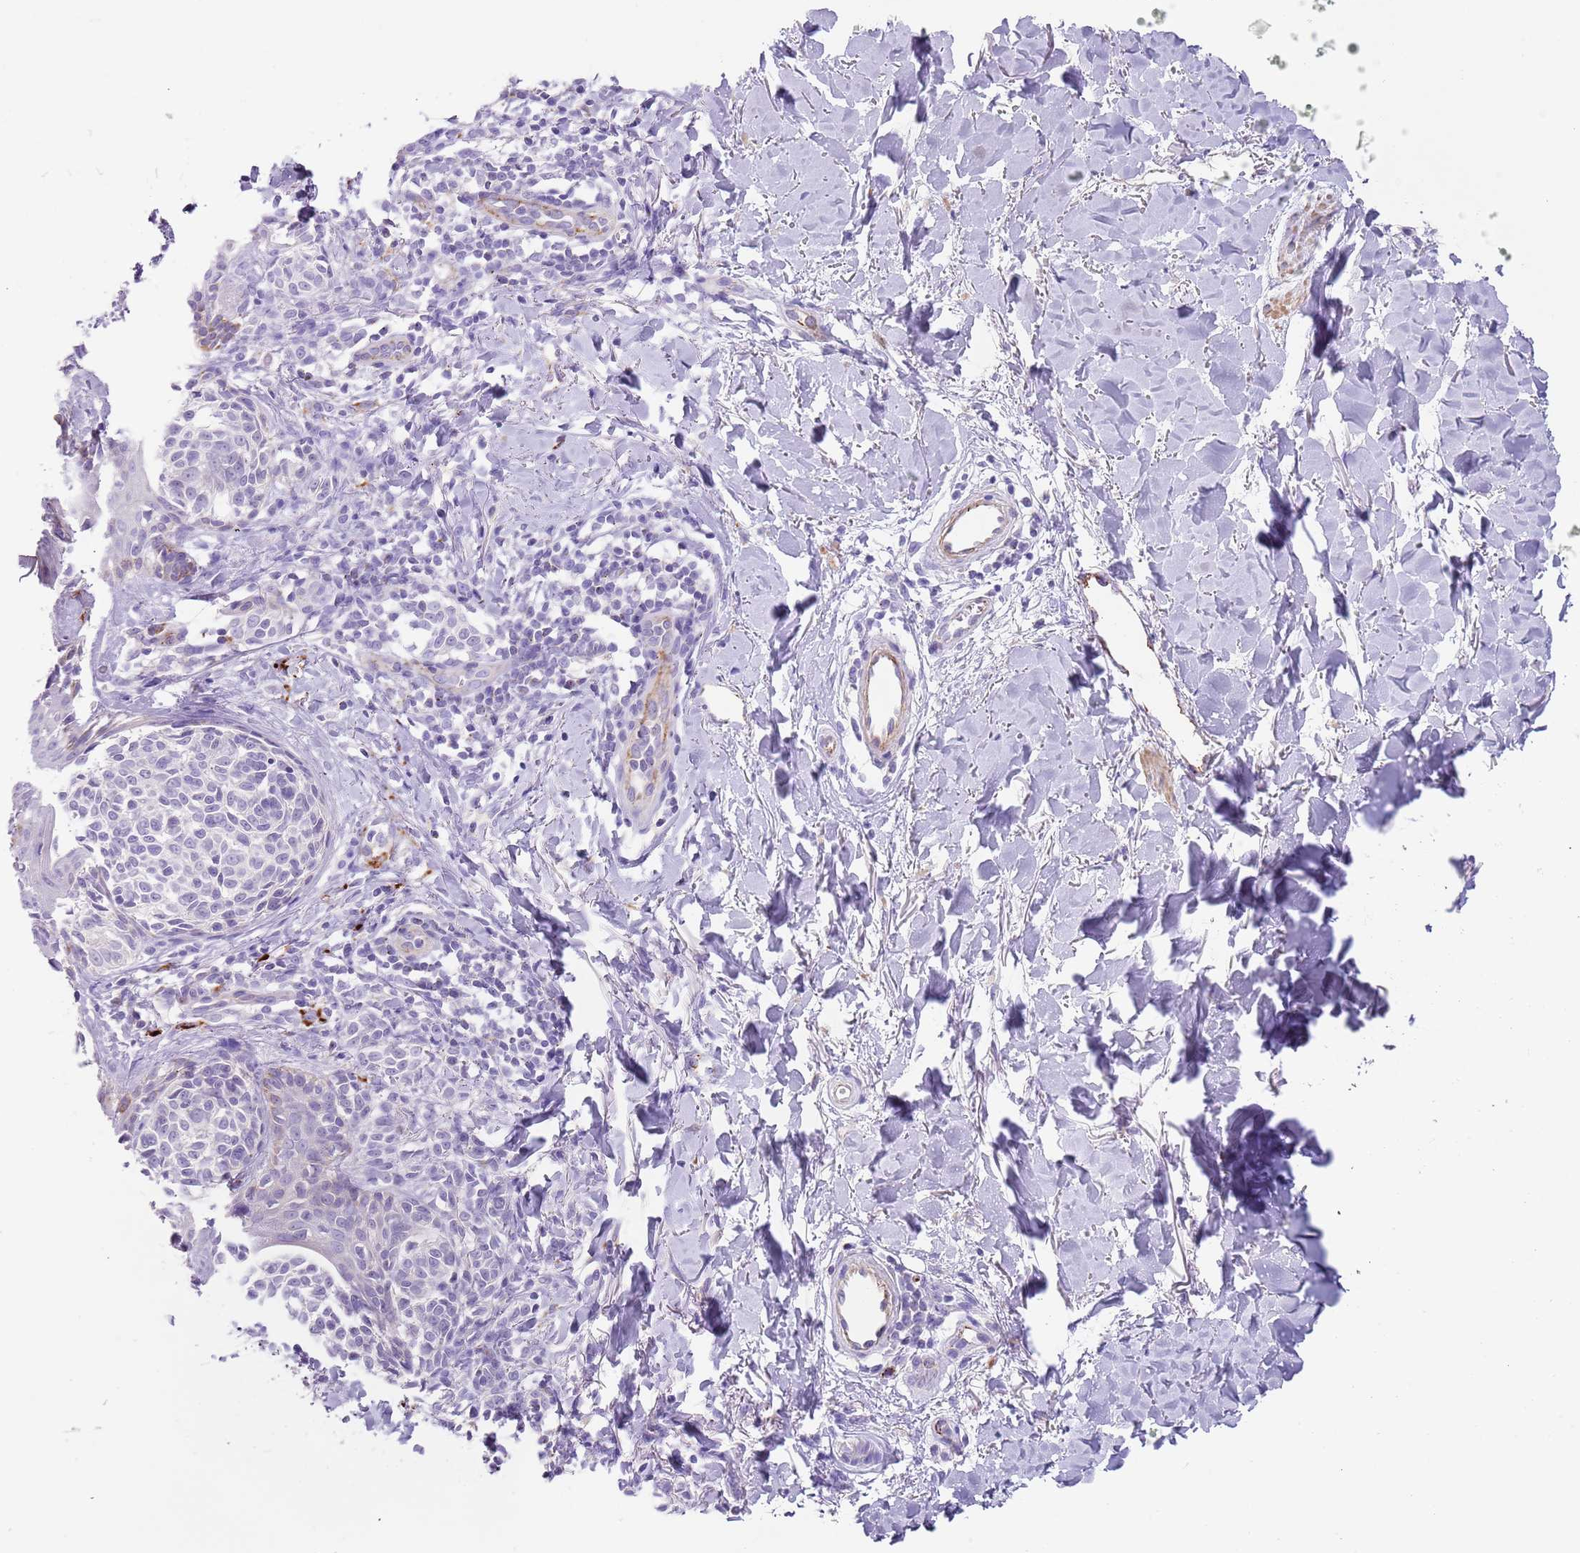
{"staining": {"intensity": "negative", "quantity": "none", "location": "none"}, "tissue": "melanoma", "cell_type": "Tumor cells", "image_type": "cancer", "snomed": [{"axis": "morphology", "description": "Malignant melanoma, NOS"}, {"axis": "topography", "description": "Skin of upper extremity"}], "caption": "Tumor cells show no significant protein expression in malignant melanoma.", "gene": "LRRN3", "patient": {"sex": "male", "age": 40}}